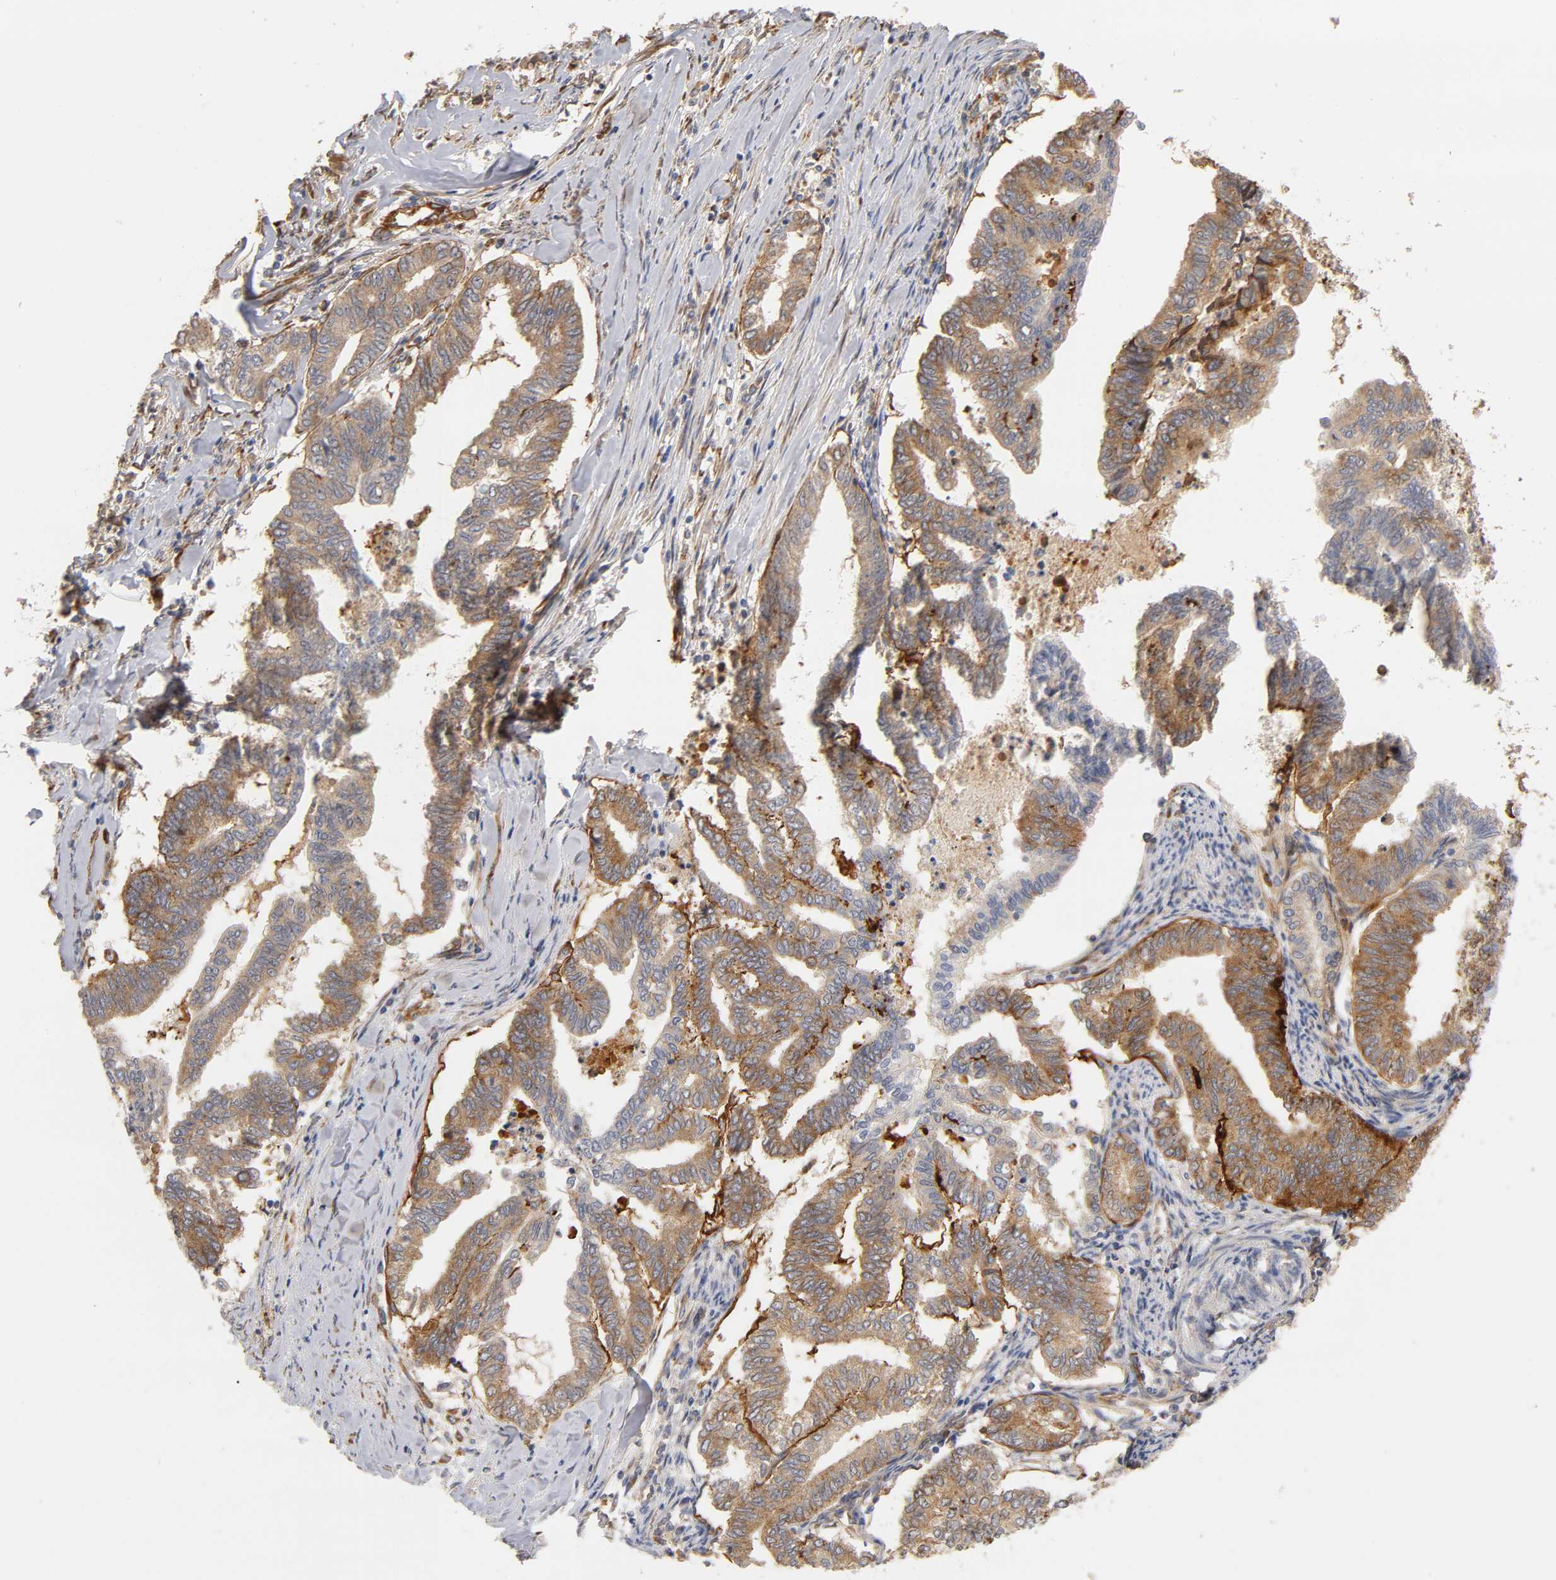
{"staining": {"intensity": "moderate", "quantity": ">75%", "location": "cytoplasmic/membranous"}, "tissue": "endometrial cancer", "cell_type": "Tumor cells", "image_type": "cancer", "snomed": [{"axis": "morphology", "description": "Adenocarcinoma, NOS"}, {"axis": "topography", "description": "Endometrium"}], "caption": "Adenocarcinoma (endometrial) tissue displays moderate cytoplasmic/membranous expression in approximately >75% of tumor cells", "gene": "LAMB1", "patient": {"sex": "female", "age": 79}}